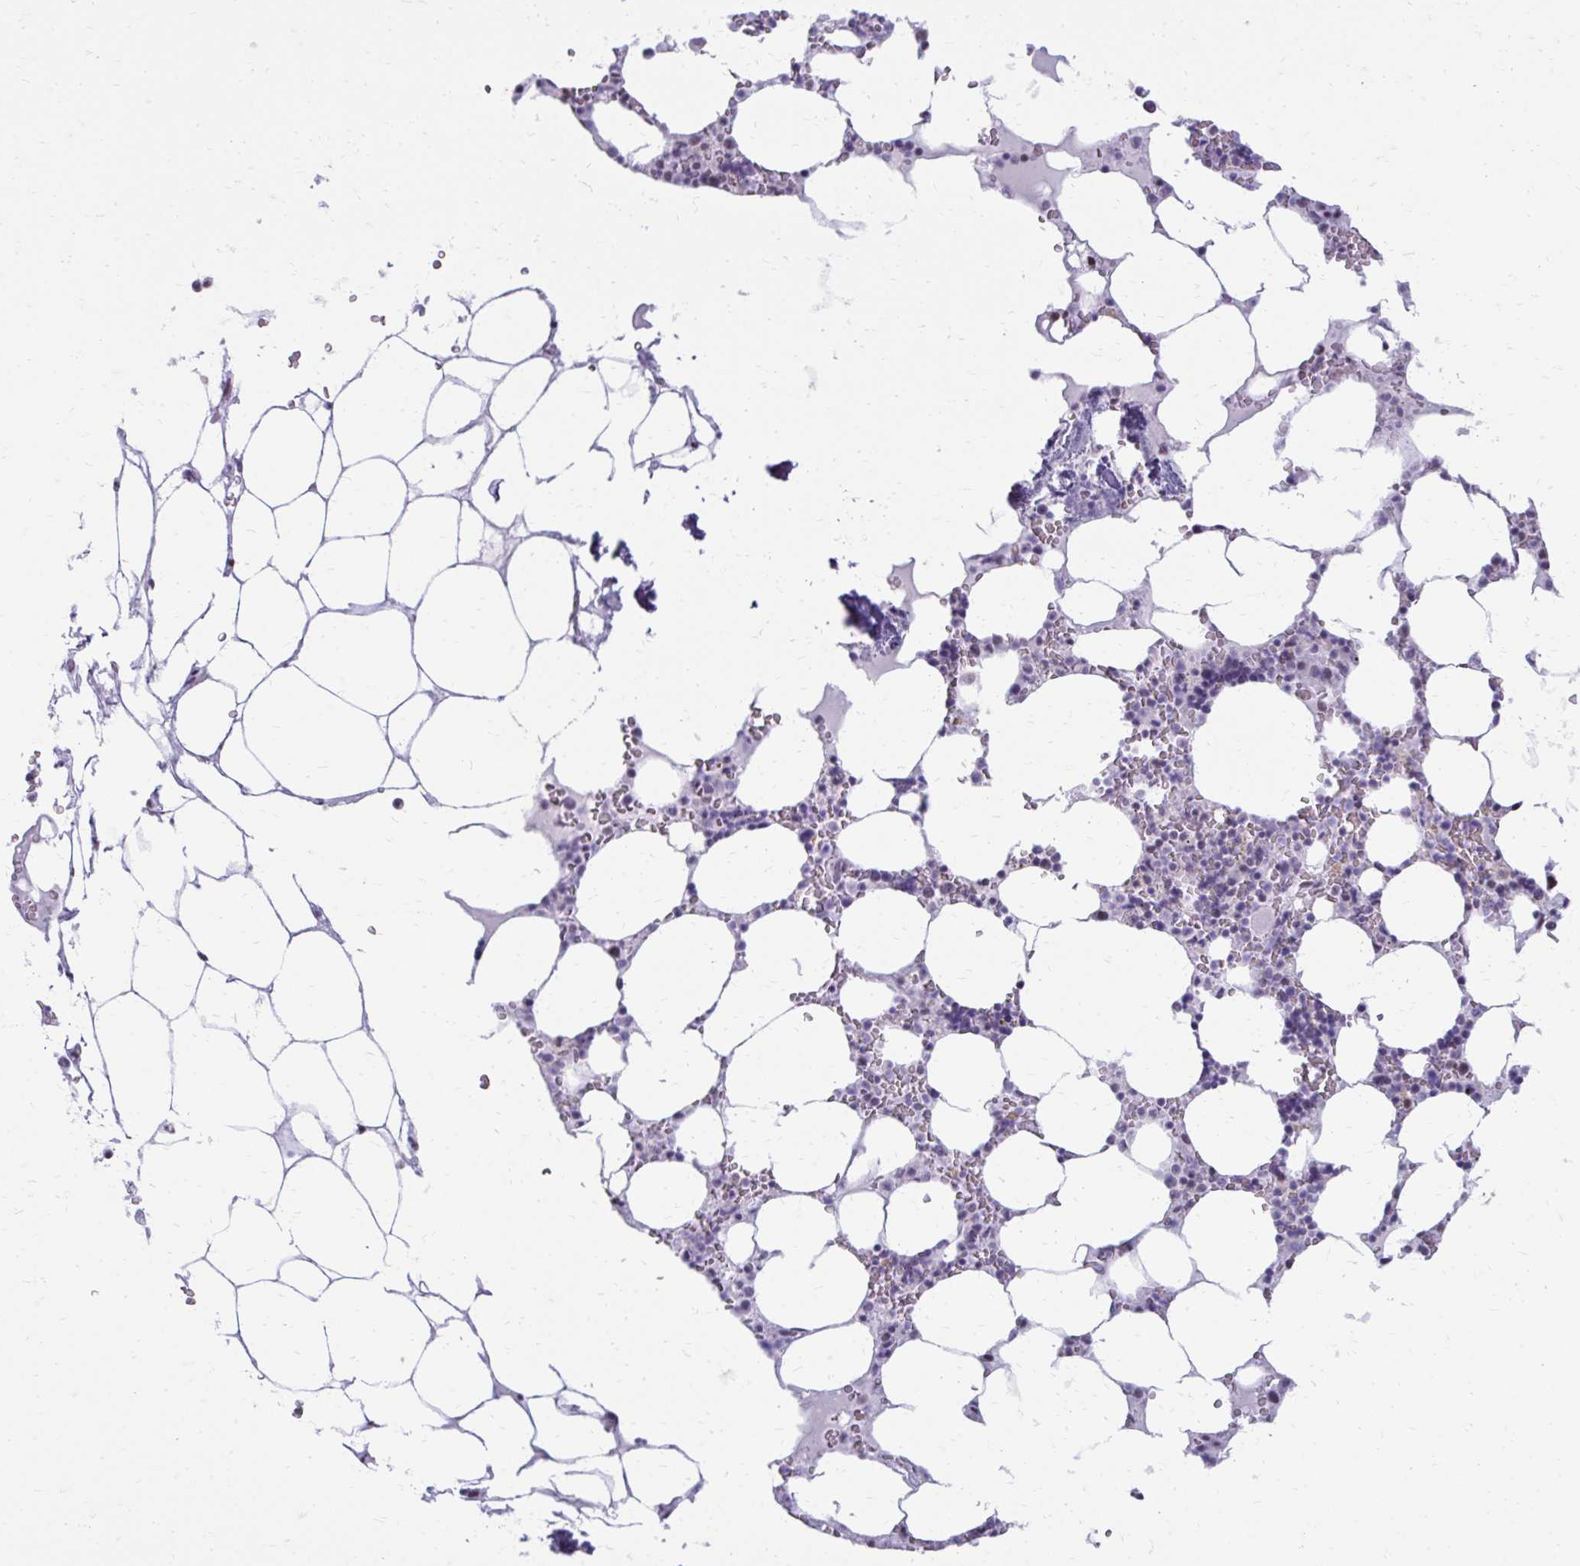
{"staining": {"intensity": "moderate", "quantity": "<25%", "location": "nuclear"}, "tissue": "bone marrow", "cell_type": "Hematopoietic cells", "image_type": "normal", "snomed": [{"axis": "morphology", "description": "Normal tissue, NOS"}, {"axis": "topography", "description": "Bone marrow"}], "caption": "Immunohistochemistry (IHC) image of benign human bone marrow stained for a protein (brown), which shows low levels of moderate nuclear expression in approximately <25% of hematopoietic cells.", "gene": "SS18", "patient": {"sex": "male", "age": 64}}